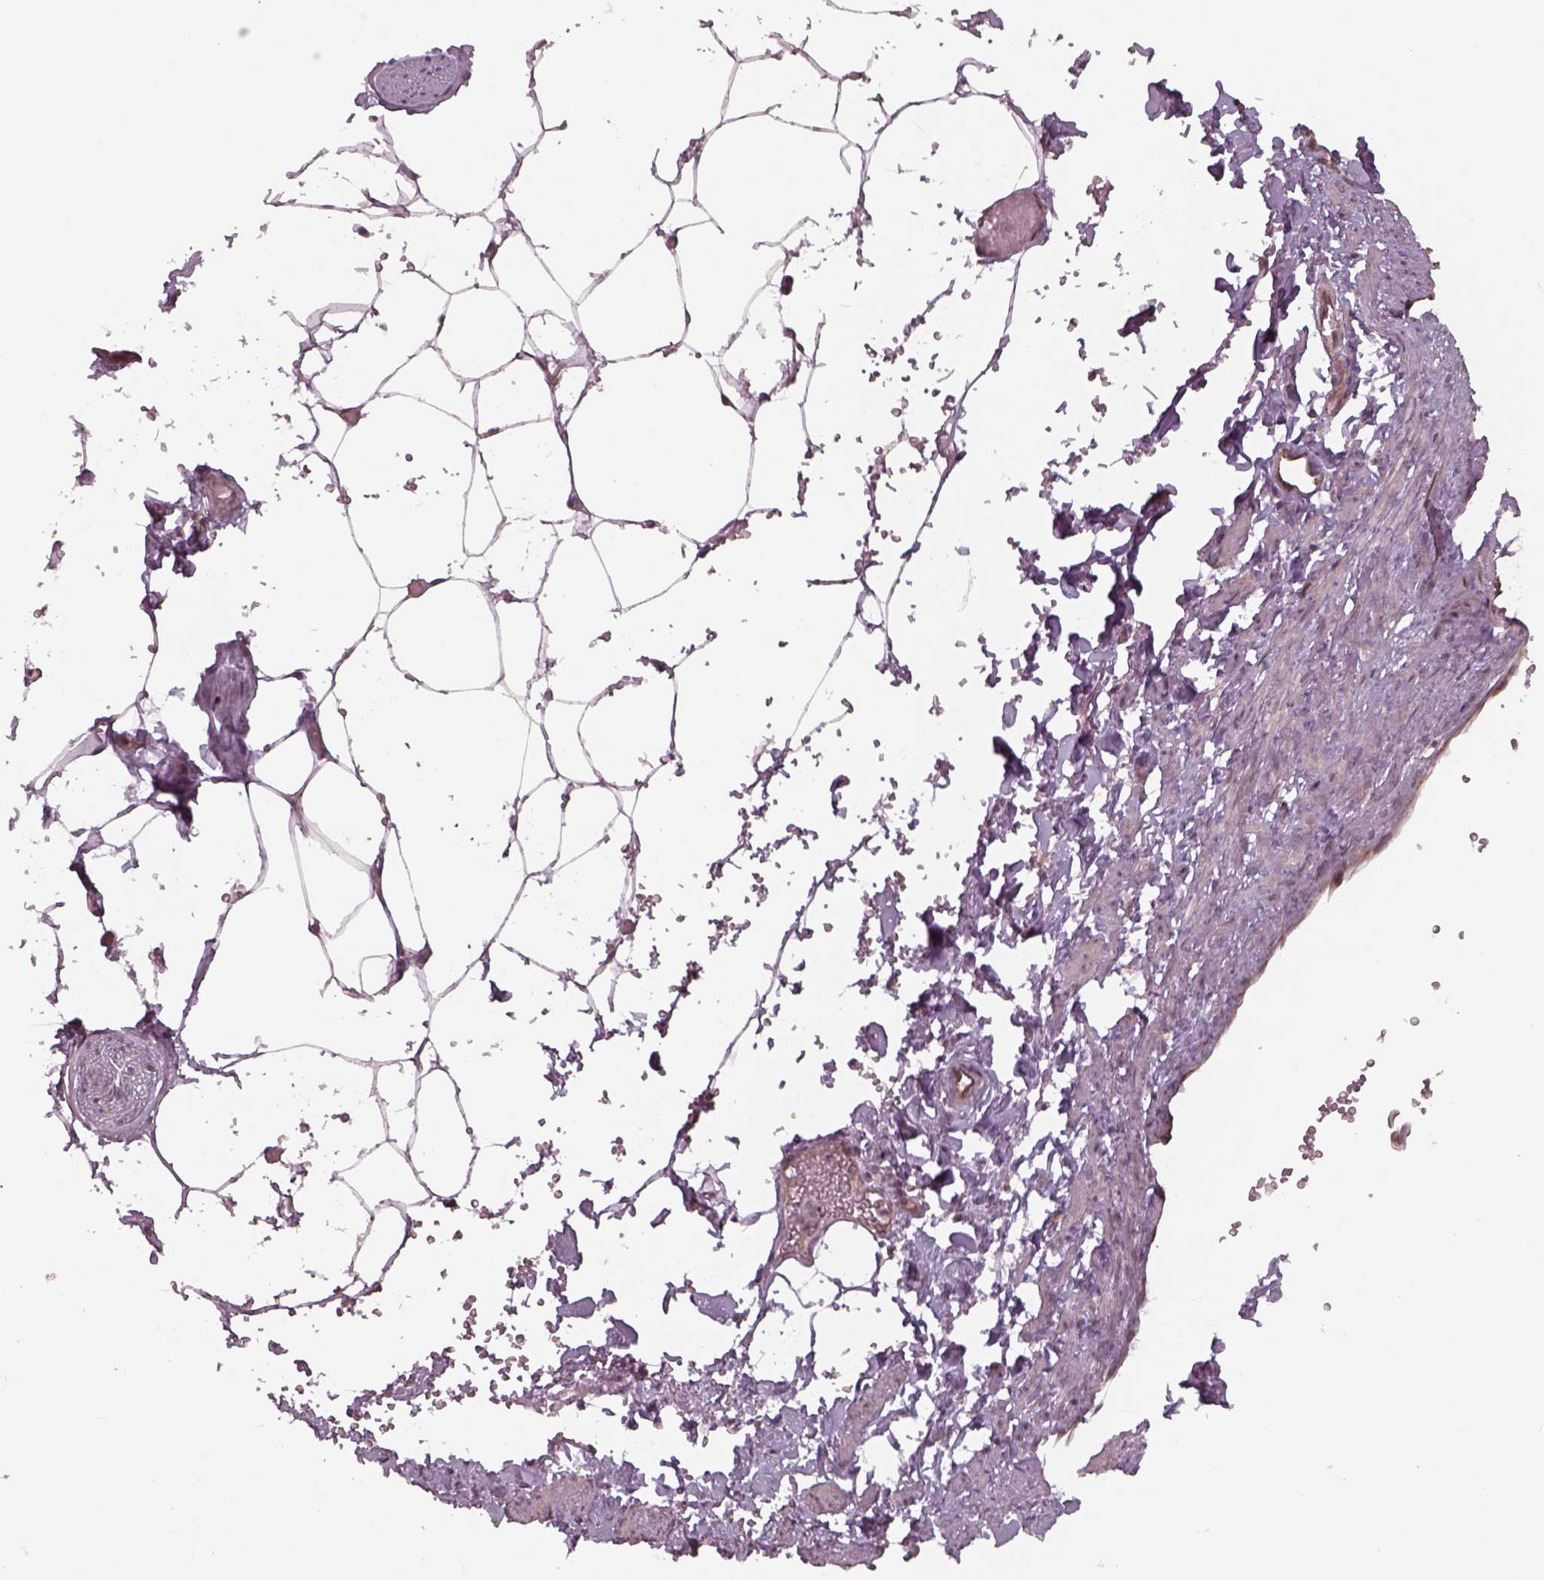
{"staining": {"intensity": "moderate", "quantity": ">75%", "location": "cytoplasmic/membranous"}, "tissue": "adipose tissue", "cell_type": "Adipocytes", "image_type": "normal", "snomed": [{"axis": "morphology", "description": "Normal tissue, NOS"}, {"axis": "topography", "description": "Prostate"}, {"axis": "topography", "description": "Peripheral nerve tissue"}], "caption": "A micrograph of human adipose tissue stained for a protein reveals moderate cytoplasmic/membranous brown staining in adipocytes.", "gene": "CHMP3", "patient": {"sex": "male", "age": 55}}